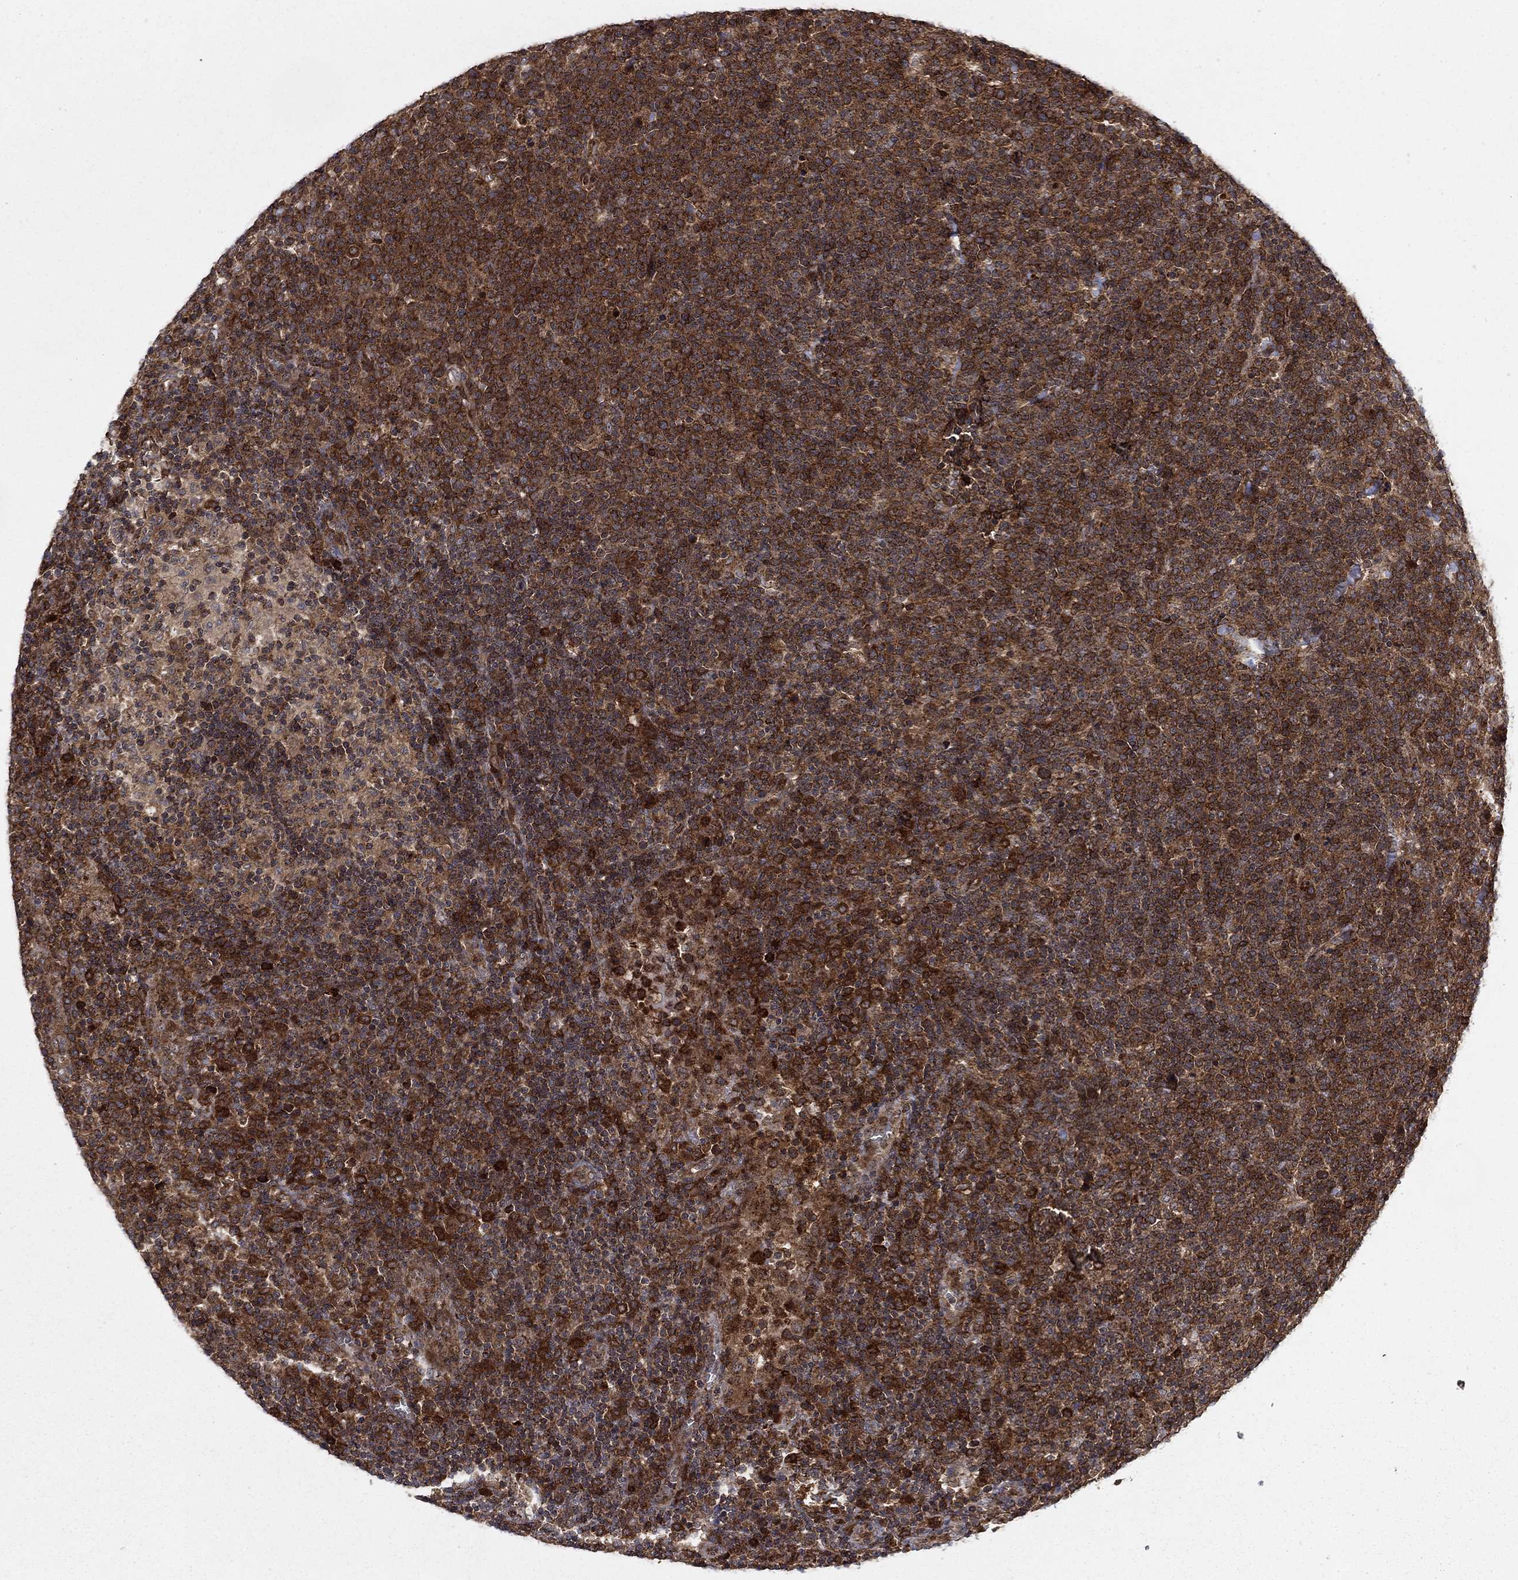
{"staining": {"intensity": "strong", "quantity": "25%-75%", "location": "cytoplasmic/membranous"}, "tissue": "lymphoma", "cell_type": "Tumor cells", "image_type": "cancer", "snomed": [{"axis": "morphology", "description": "Malignant lymphoma, non-Hodgkin's type, High grade"}, {"axis": "topography", "description": "Lymph node"}], "caption": "Brown immunohistochemical staining in high-grade malignant lymphoma, non-Hodgkin's type displays strong cytoplasmic/membranous positivity in approximately 25%-75% of tumor cells. The staining was performed using DAB, with brown indicating positive protein expression. Nuclei are stained blue with hematoxylin.", "gene": "IFI35", "patient": {"sex": "male", "age": 61}}